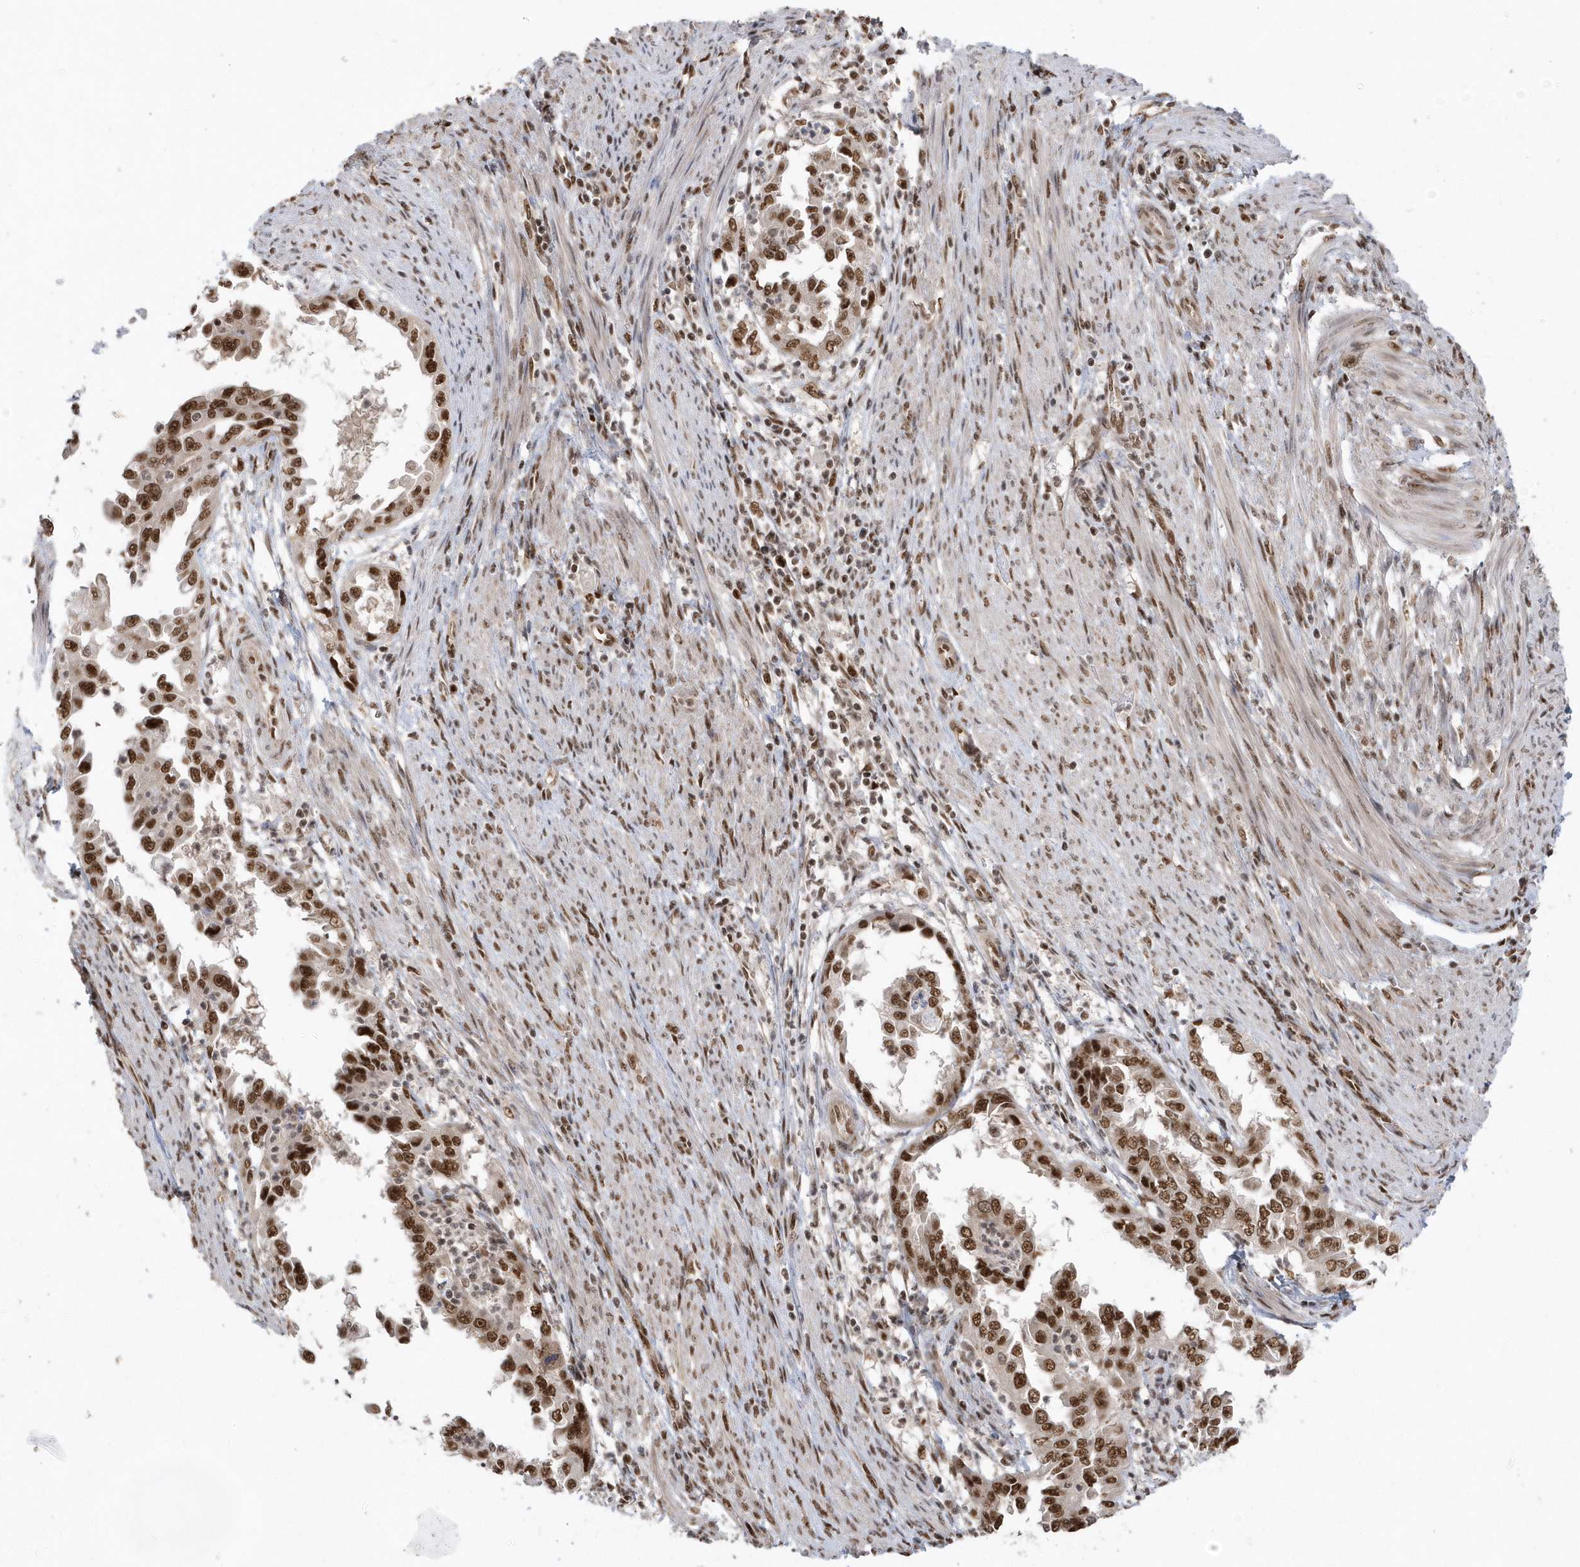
{"staining": {"intensity": "strong", "quantity": ">75%", "location": "nuclear"}, "tissue": "endometrial cancer", "cell_type": "Tumor cells", "image_type": "cancer", "snomed": [{"axis": "morphology", "description": "Adenocarcinoma, NOS"}, {"axis": "topography", "description": "Endometrium"}], "caption": "Immunohistochemistry (DAB (3,3'-diaminobenzidine)) staining of human endometrial adenocarcinoma shows strong nuclear protein expression in approximately >75% of tumor cells.", "gene": "SEPHS1", "patient": {"sex": "female", "age": 85}}